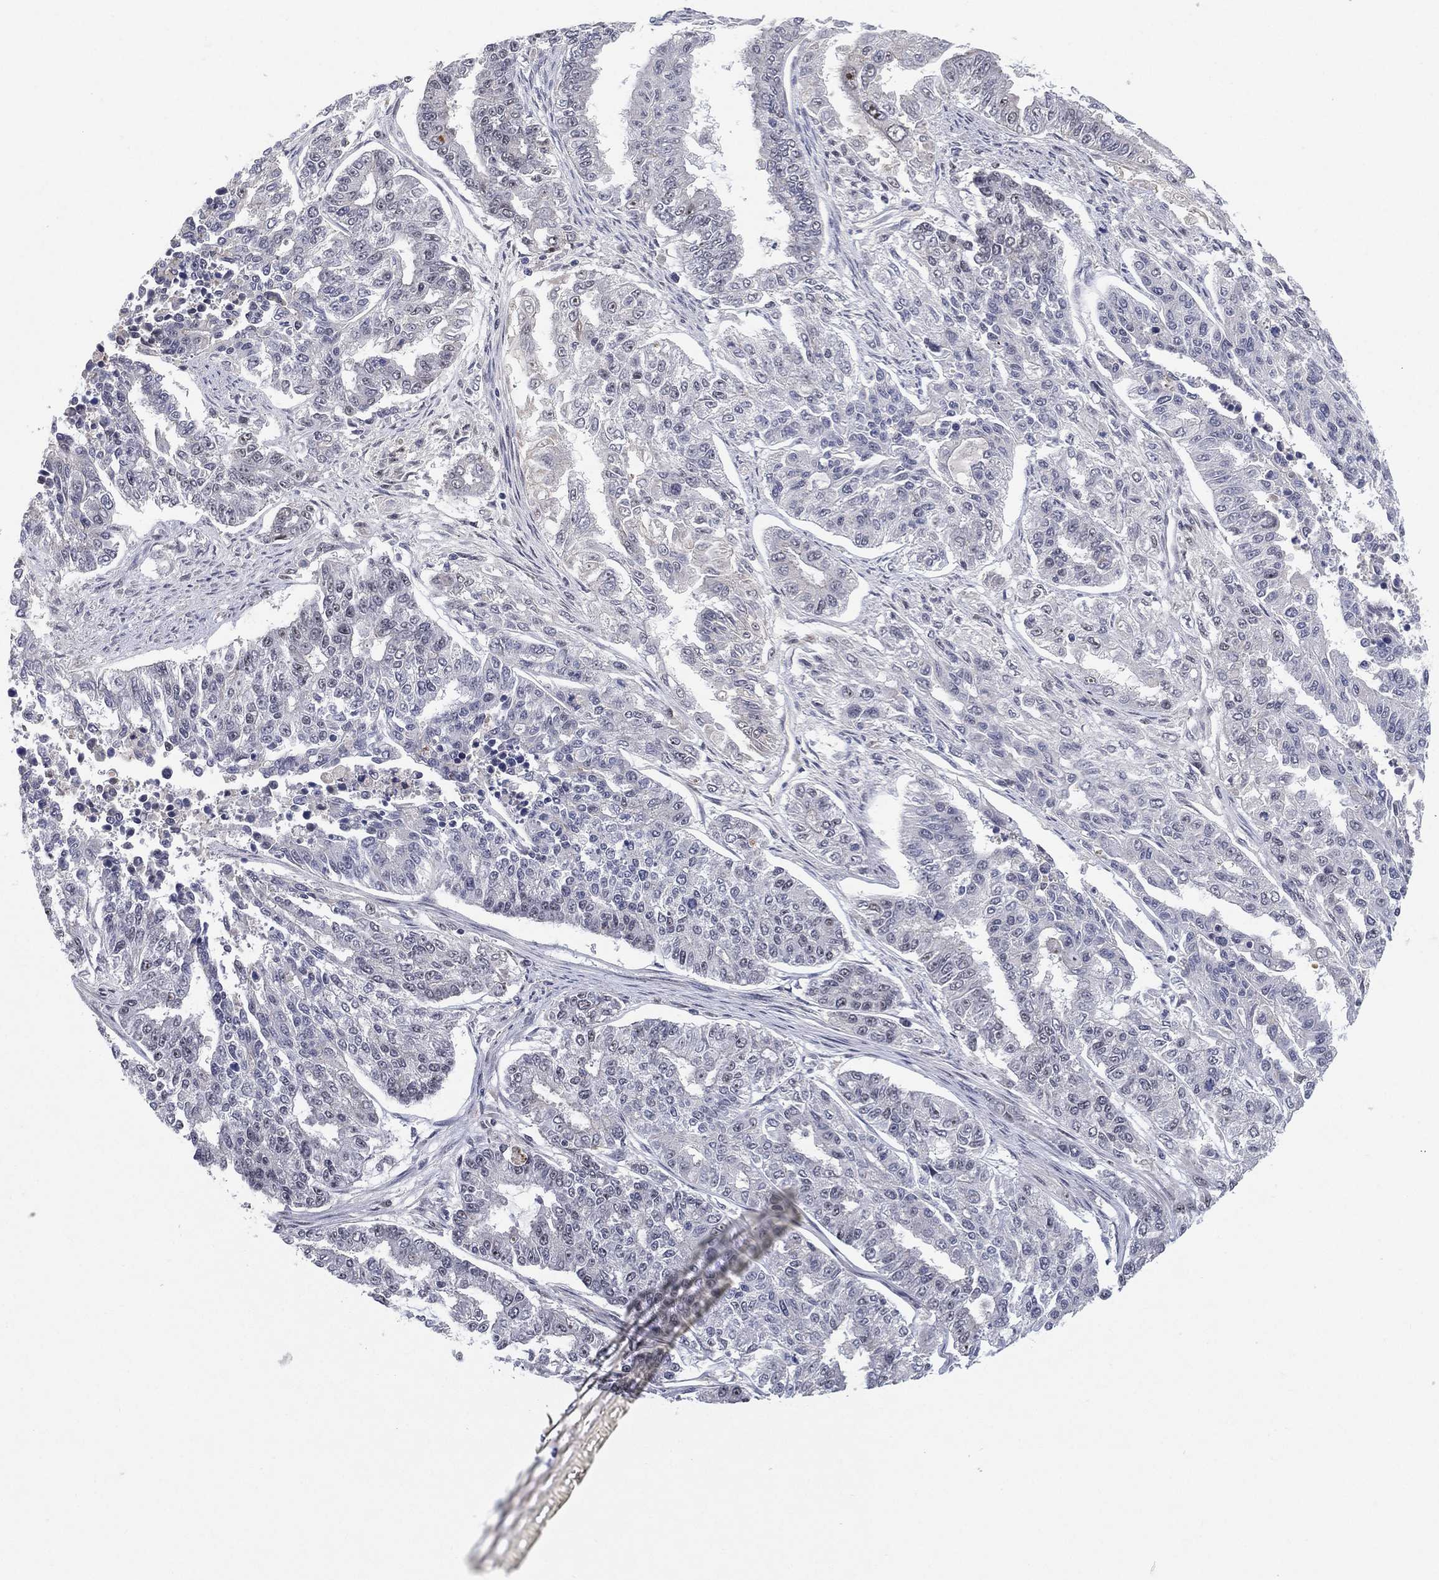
{"staining": {"intensity": "negative", "quantity": "none", "location": "none"}, "tissue": "endometrial cancer", "cell_type": "Tumor cells", "image_type": "cancer", "snomed": [{"axis": "morphology", "description": "Adenocarcinoma, NOS"}, {"axis": "topography", "description": "Uterus"}], "caption": "This photomicrograph is of endometrial cancer (adenocarcinoma) stained with IHC to label a protein in brown with the nuclei are counter-stained blue. There is no expression in tumor cells. The staining was performed using DAB to visualize the protein expression in brown, while the nuclei were stained in blue with hematoxylin (Magnification: 20x).", "gene": "DGCR8", "patient": {"sex": "female", "age": 59}}